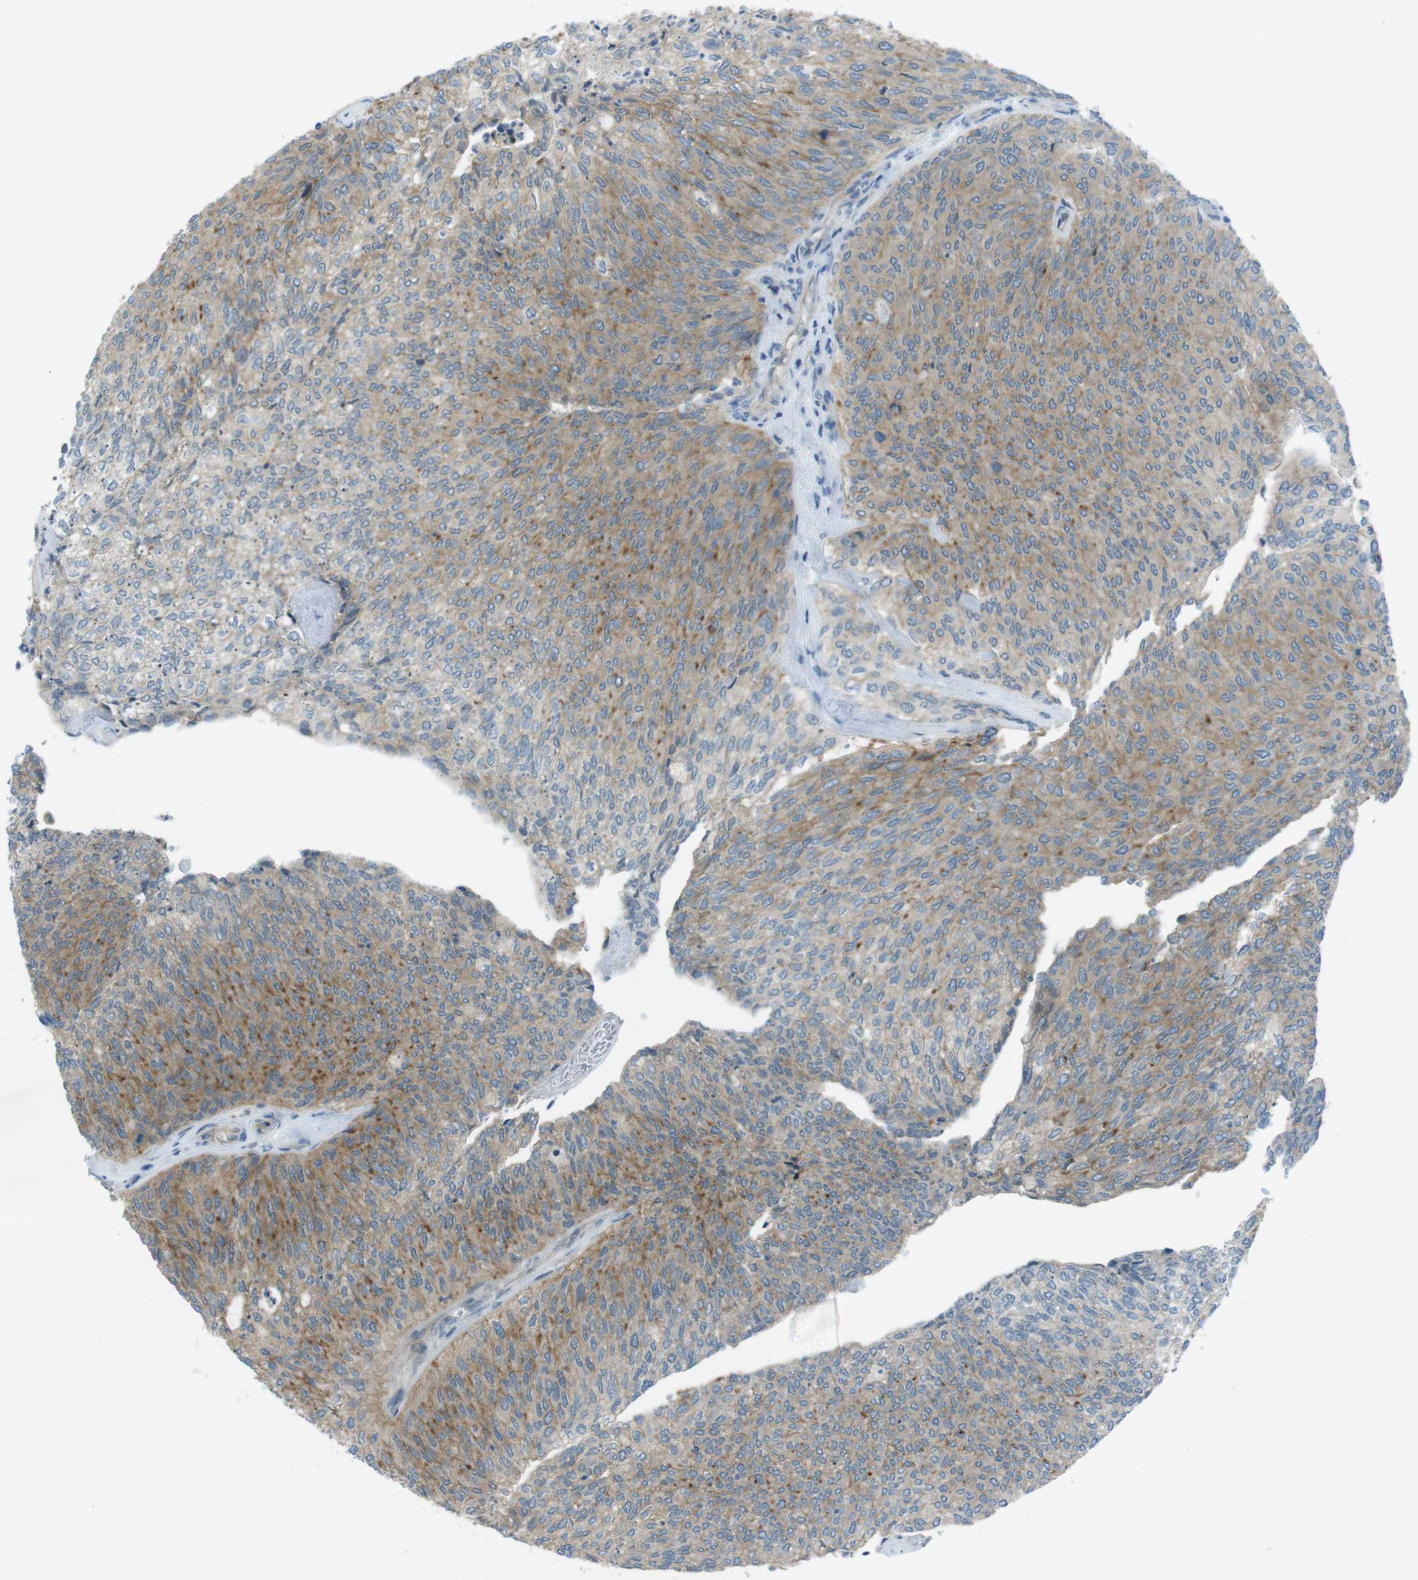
{"staining": {"intensity": "moderate", "quantity": "25%-75%", "location": "cytoplasmic/membranous"}, "tissue": "urothelial cancer", "cell_type": "Tumor cells", "image_type": "cancer", "snomed": [{"axis": "morphology", "description": "Urothelial carcinoma, Low grade"}, {"axis": "topography", "description": "Urinary bladder"}], "caption": "The micrograph shows a brown stain indicating the presence of a protein in the cytoplasmic/membranous of tumor cells in urothelial cancer.", "gene": "ZDHHC20", "patient": {"sex": "female", "age": 79}}